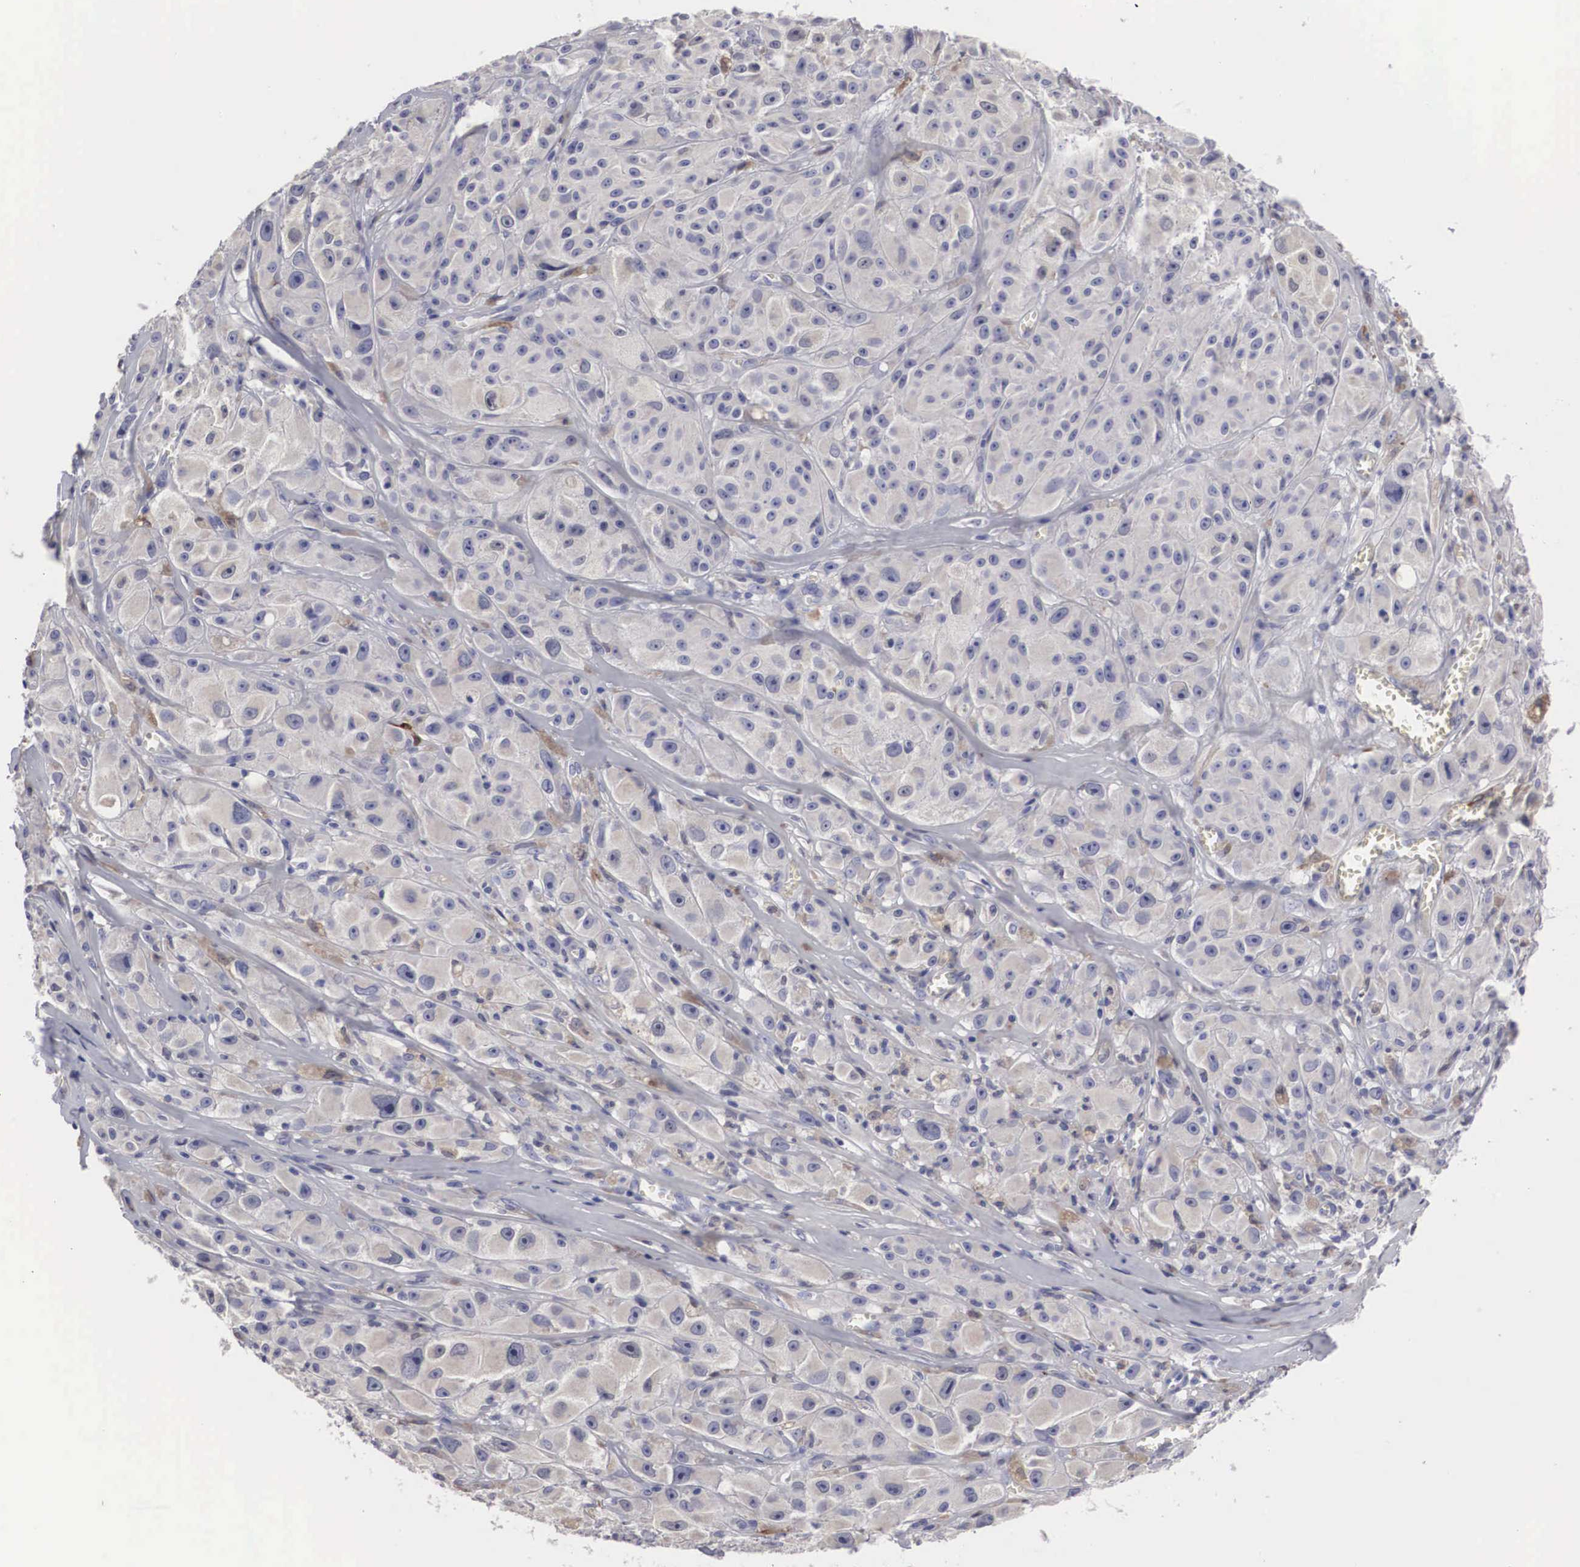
{"staining": {"intensity": "weak", "quantity": "<25%", "location": "cytoplasmic/membranous"}, "tissue": "melanoma", "cell_type": "Tumor cells", "image_type": "cancer", "snomed": [{"axis": "morphology", "description": "Malignant melanoma, NOS"}, {"axis": "topography", "description": "Skin"}], "caption": "Tumor cells are negative for brown protein staining in malignant melanoma. (Immunohistochemistry (ihc), brightfield microscopy, high magnification).", "gene": "HMOX1", "patient": {"sex": "male", "age": 56}}